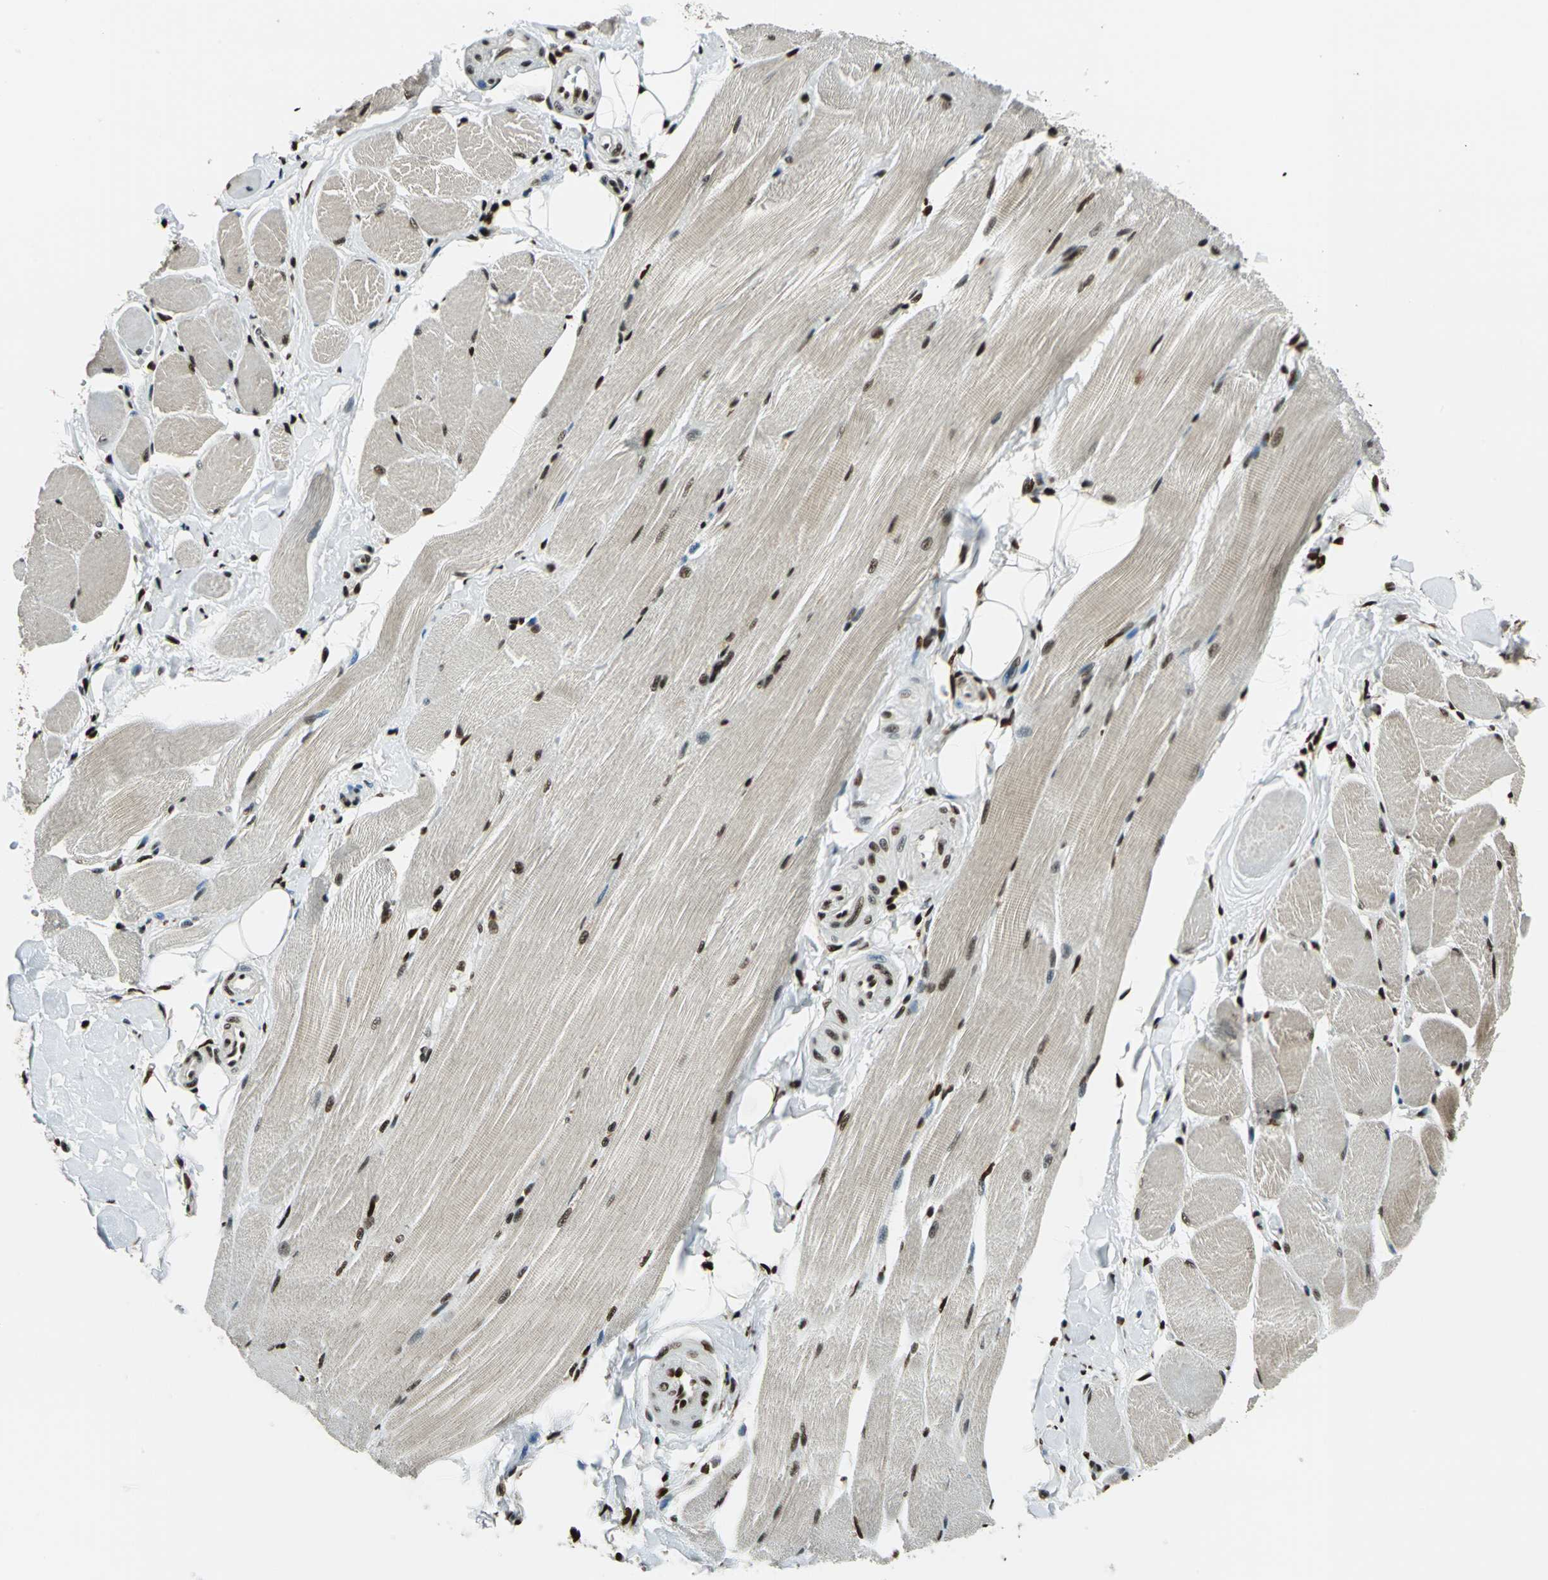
{"staining": {"intensity": "strong", "quantity": ">75%", "location": "cytoplasmic/membranous,nuclear"}, "tissue": "skeletal muscle", "cell_type": "Myocytes", "image_type": "normal", "snomed": [{"axis": "morphology", "description": "Normal tissue, NOS"}, {"axis": "topography", "description": "Skeletal muscle"}, {"axis": "topography", "description": "Peripheral nerve tissue"}], "caption": "High-magnification brightfield microscopy of benign skeletal muscle stained with DAB (3,3'-diaminobenzidine) (brown) and counterstained with hematoxylin (blue). myocytes exhibit strong cytoplasmic/membranous,nuclear expression is identified in approximately>75% of cells. The staining is performed using DAB (3,3'-diaminobenzidine) brown chromogen to label protein expression. The nuclei are counter-stained blue using hematoxylin.", "gene": "NFIA", "patient": {"sex": "female", "age": 84}}